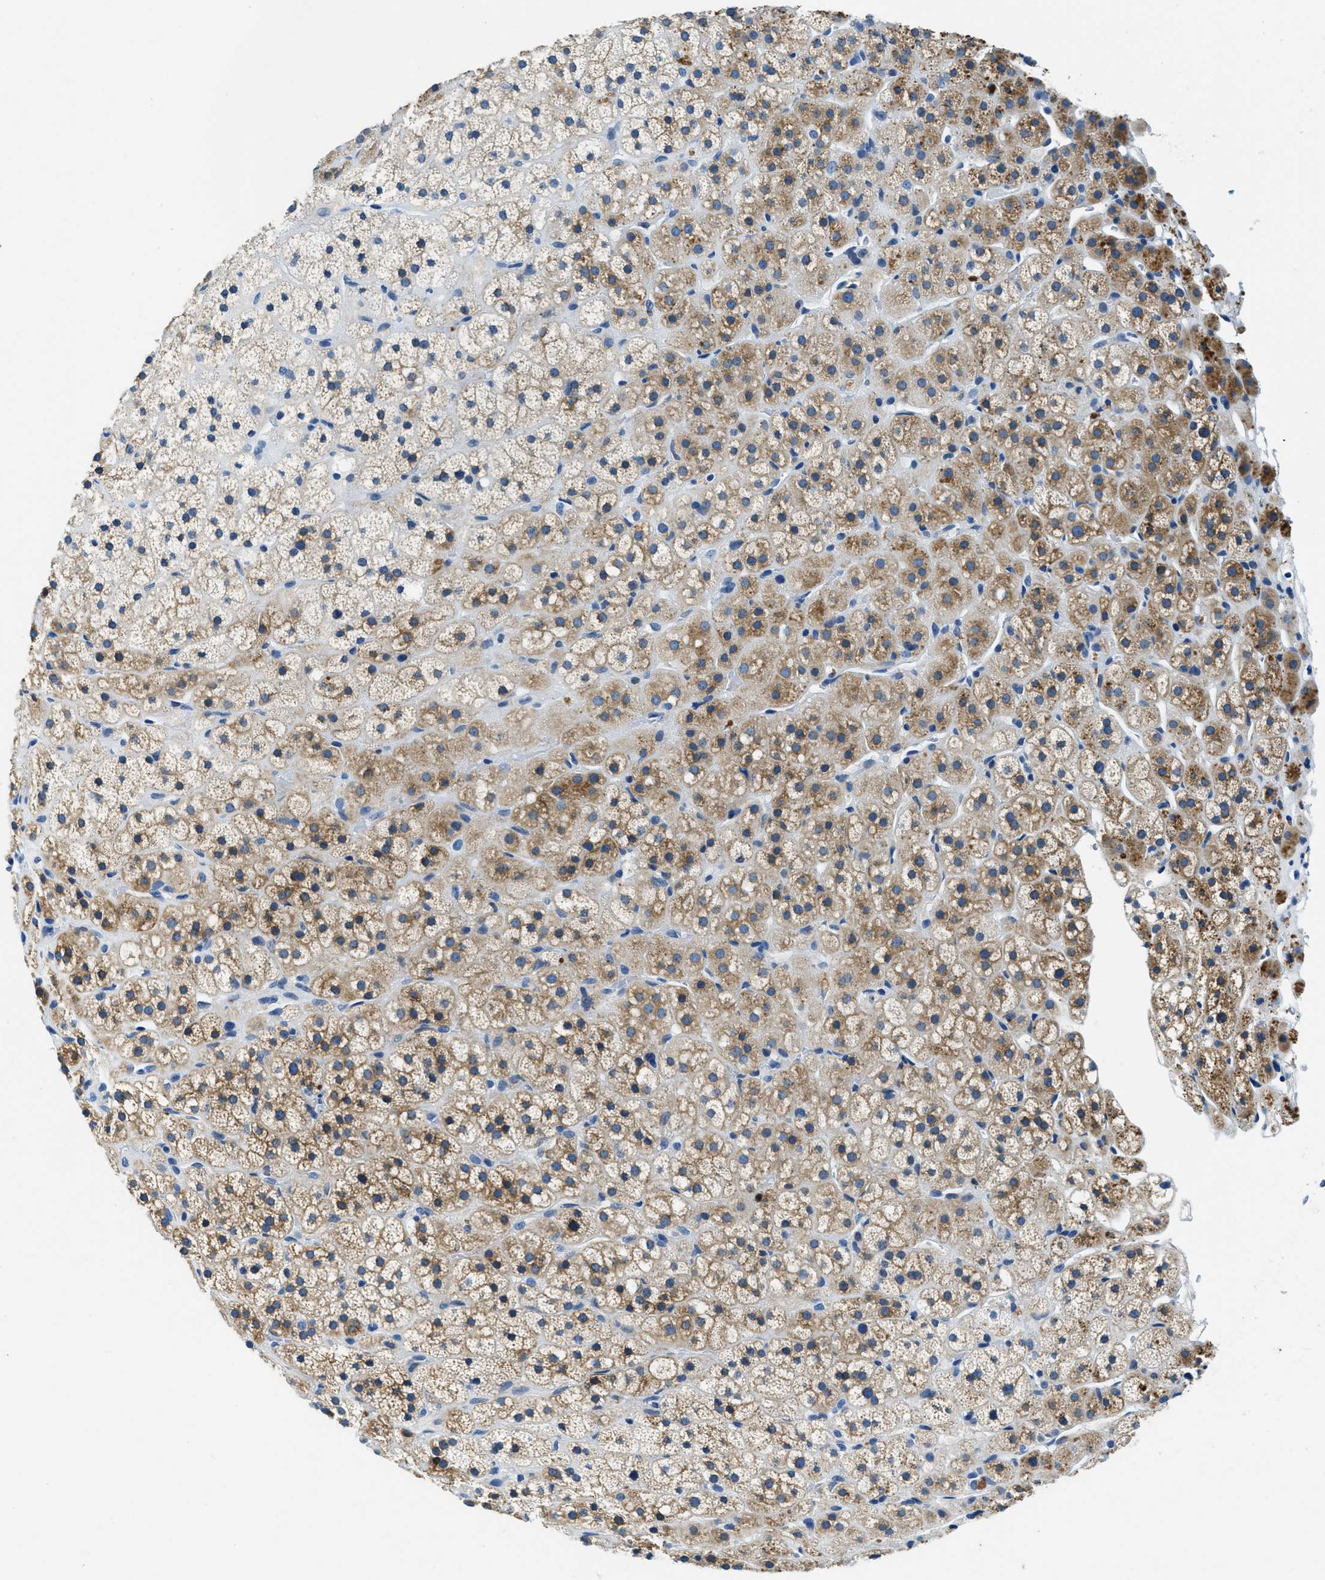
{"staining": {"intensity": "moderate", "quantity": "25%-75%", "location": "cytoplasmic/membranous"}, "tissue": "adrenal gland", "cell_type": "Glandular cells", "image_type": "normal", "snomed": [{"axis": "morphology", "description": "Normal tissue, NOS"}, {"axis": "topography", "description": "Adrenal gland"}], "caption": "Immunohistochemical staining of benign adrenal gland exhibits 25%-75% levels of moderate cytoplasmic/membranous protein expression in approximately 25%-75% of glandular cells.", "gene": "UBAC2", "patient": {"sex": "male", "age": 56}}